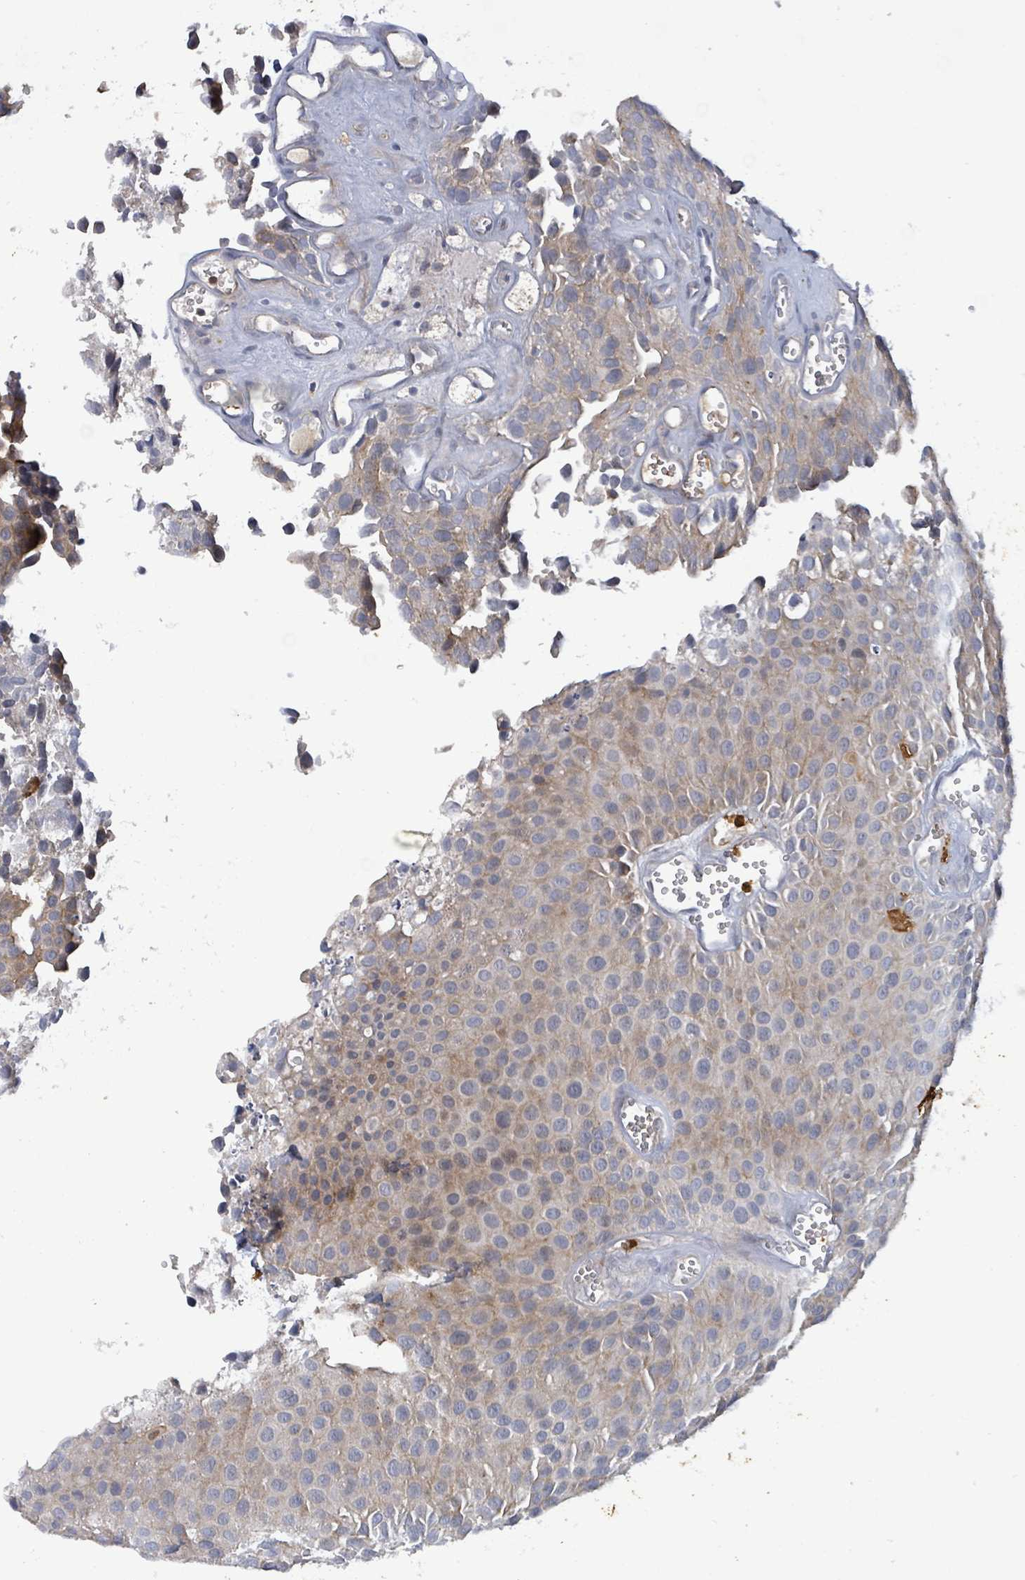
{"staining": {"intensity": "moderate", "quantity": "<25%", "location": "cytoplasmic/membranous"}, "tissue": "urothelial cancer", "cell_type": "Tumor cells", "image_type": "cancer", "snomed": [{"axis": "morphology", "description": "Urothelial carcinoma, Low grade"}, {"axis": "topography", "description": "Urinary bladder"}], "caption": "Tumor cells reveal moderate cytoplasmic/membranous positivity in approximately <25% of cells in urothelial cancer.", "gene": "FAM210A", "patient": {"sex": "male", "age": 88}}